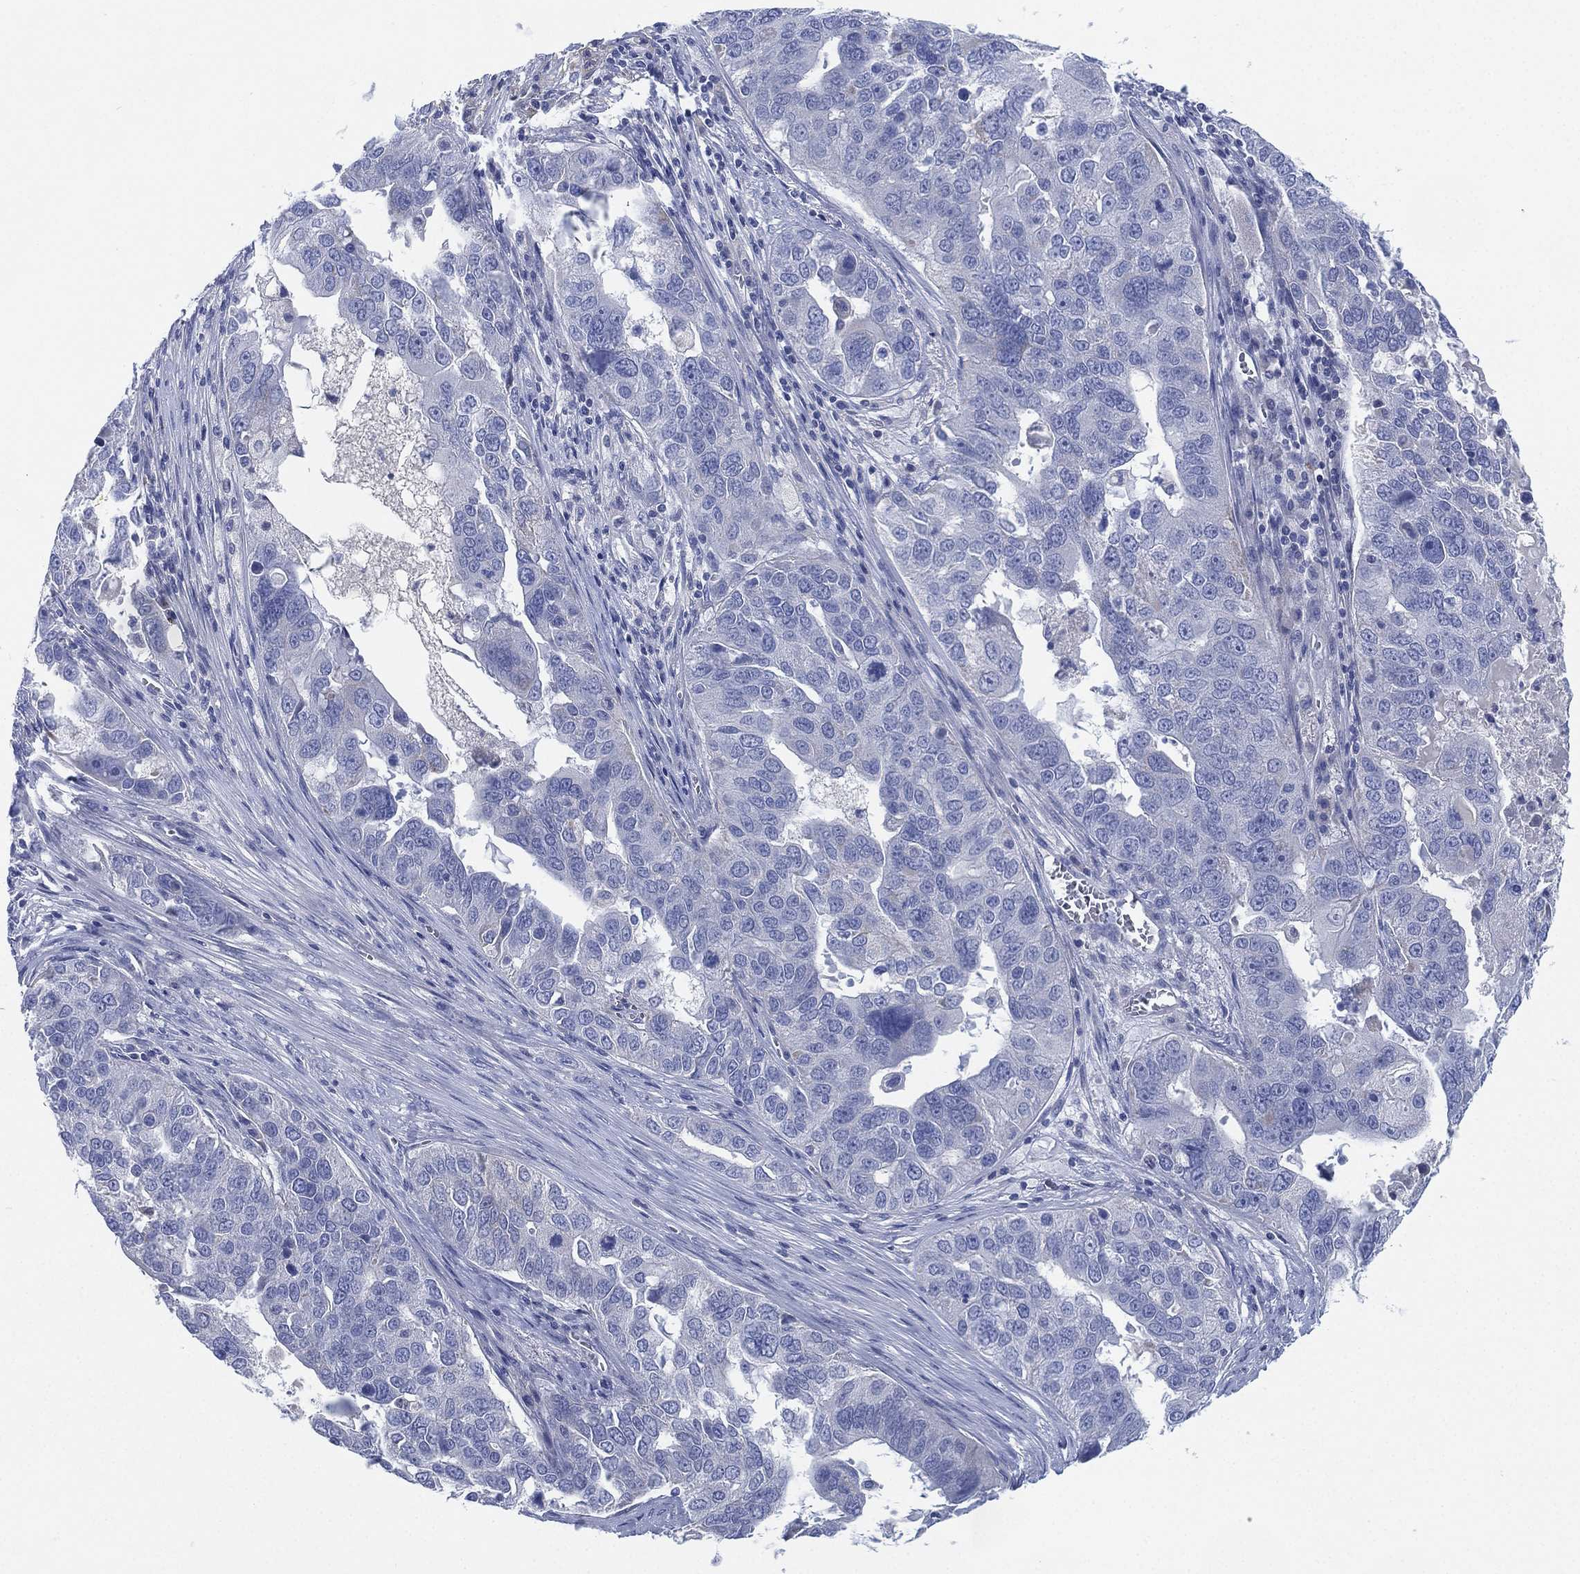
{"staining": {"intensity": "negative", "quantity": "none", "location": "none"}, "tissue": "ovarian cancer", "cell_type": "Tumor cells", "image_type": "cancer", "snomed": [{"axis": "morphology", "description": "Carcinoma, endometroid"}, {"axis": "topography", "description": "Soft tissue"}, {"axis": "topography", "description": "Ovary"}], "caption": "High power microscopy image of an IHC micrograph of ovarian endometroid carcinoma, revealing no significant expression in tumor cells.", "gene": "ADAD2", "patient": {"sex": "female", "age": 52}}